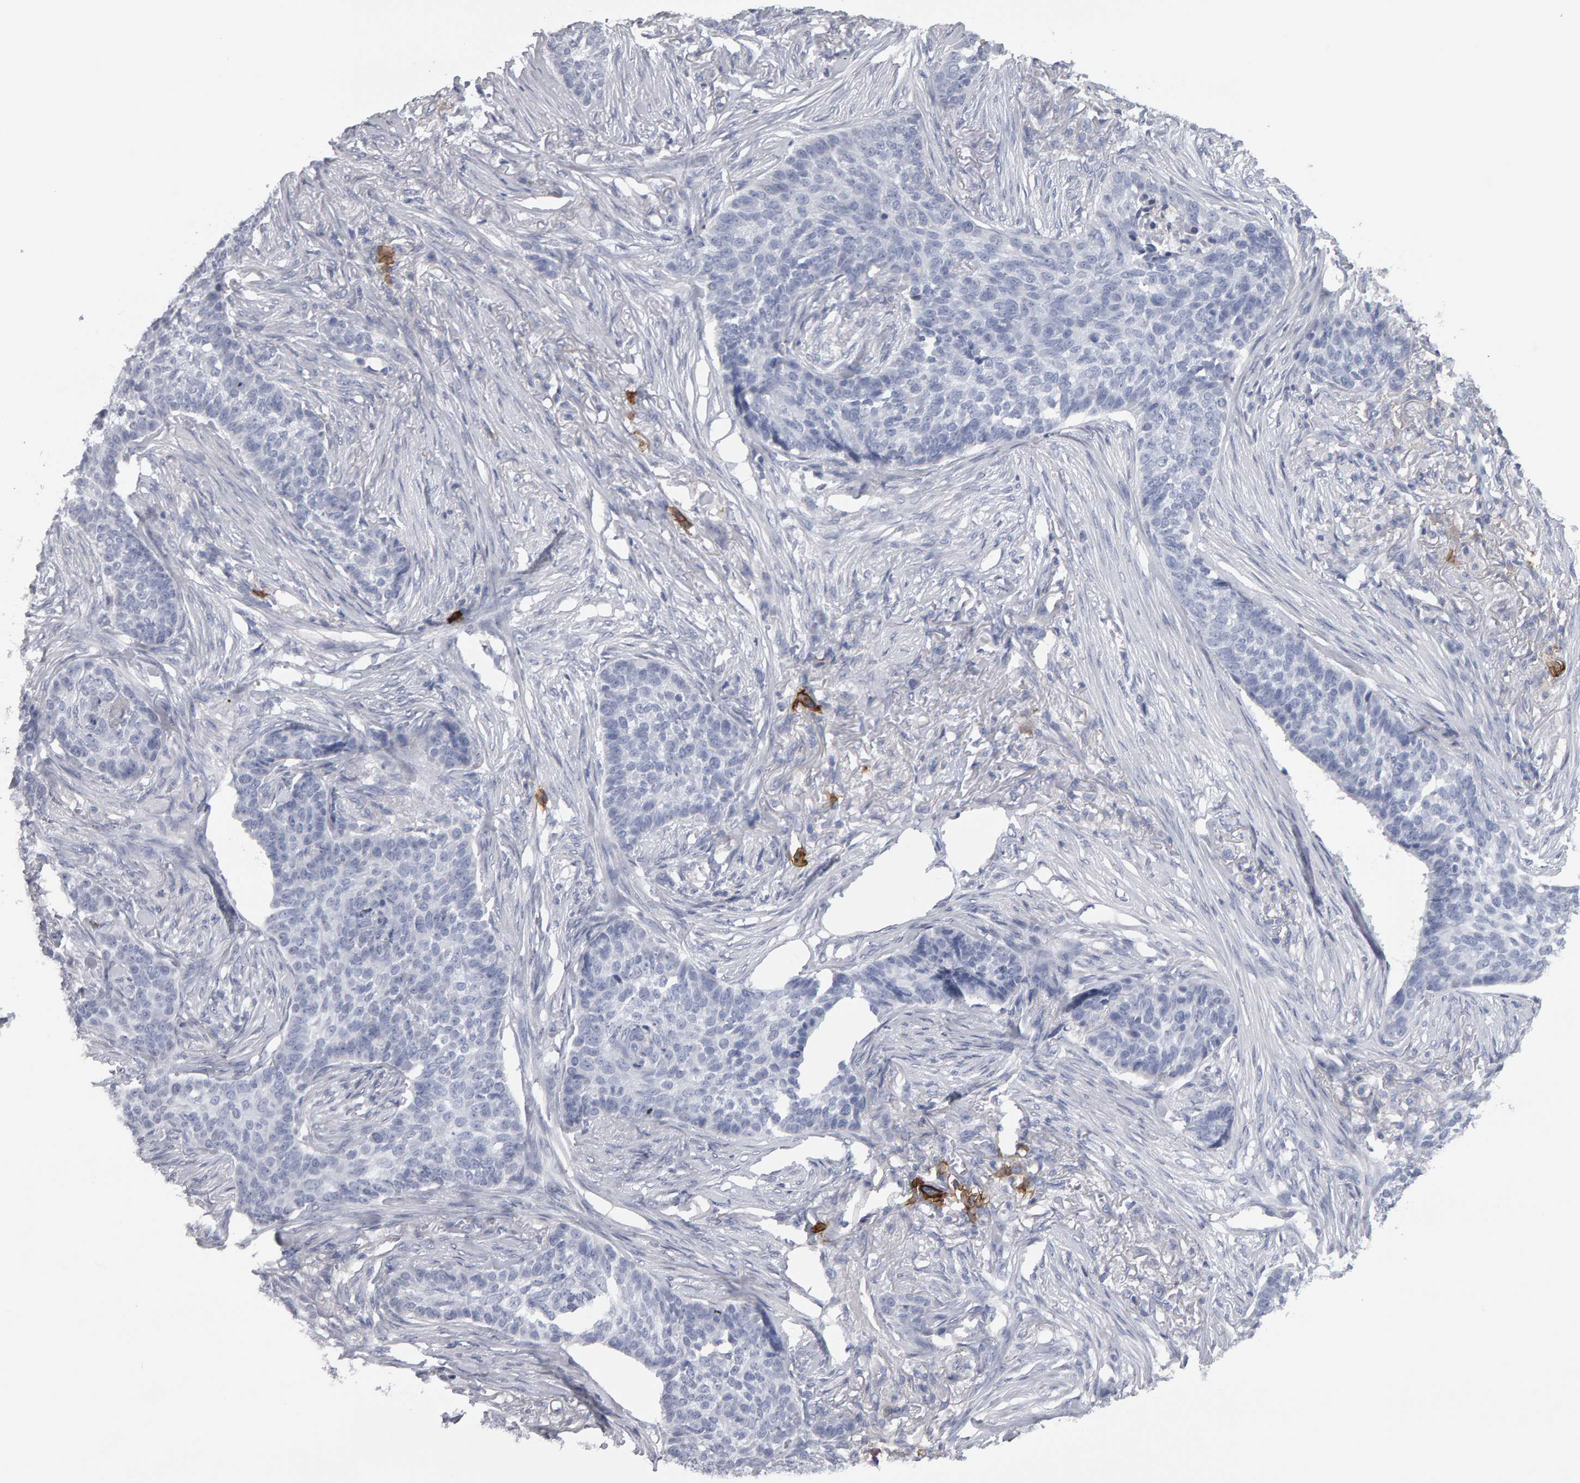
{"staining": {"intensity": "negative", "quantity": "none", "location": "none"}, "tissue": "skin cancer", "cell_type": "Tumor cells", "image_type": "cancer", "snomed": [{"axis": "morphology", "description": "Basal cell carcinoma"}, {"axis": "topography", "description": "Skin"}], "caption": "A high-resolution micrograph shows immunohistochemistry (IHC) staining of basal cell carcinoma (skin), which reveals no significant positivity in tumor cells. The staining is performed using DAB brown chromogen with nuclei counter-stained in using hematoxylin.", "gene": "CD38", "patient": {"sex": "male", "age": 85}}